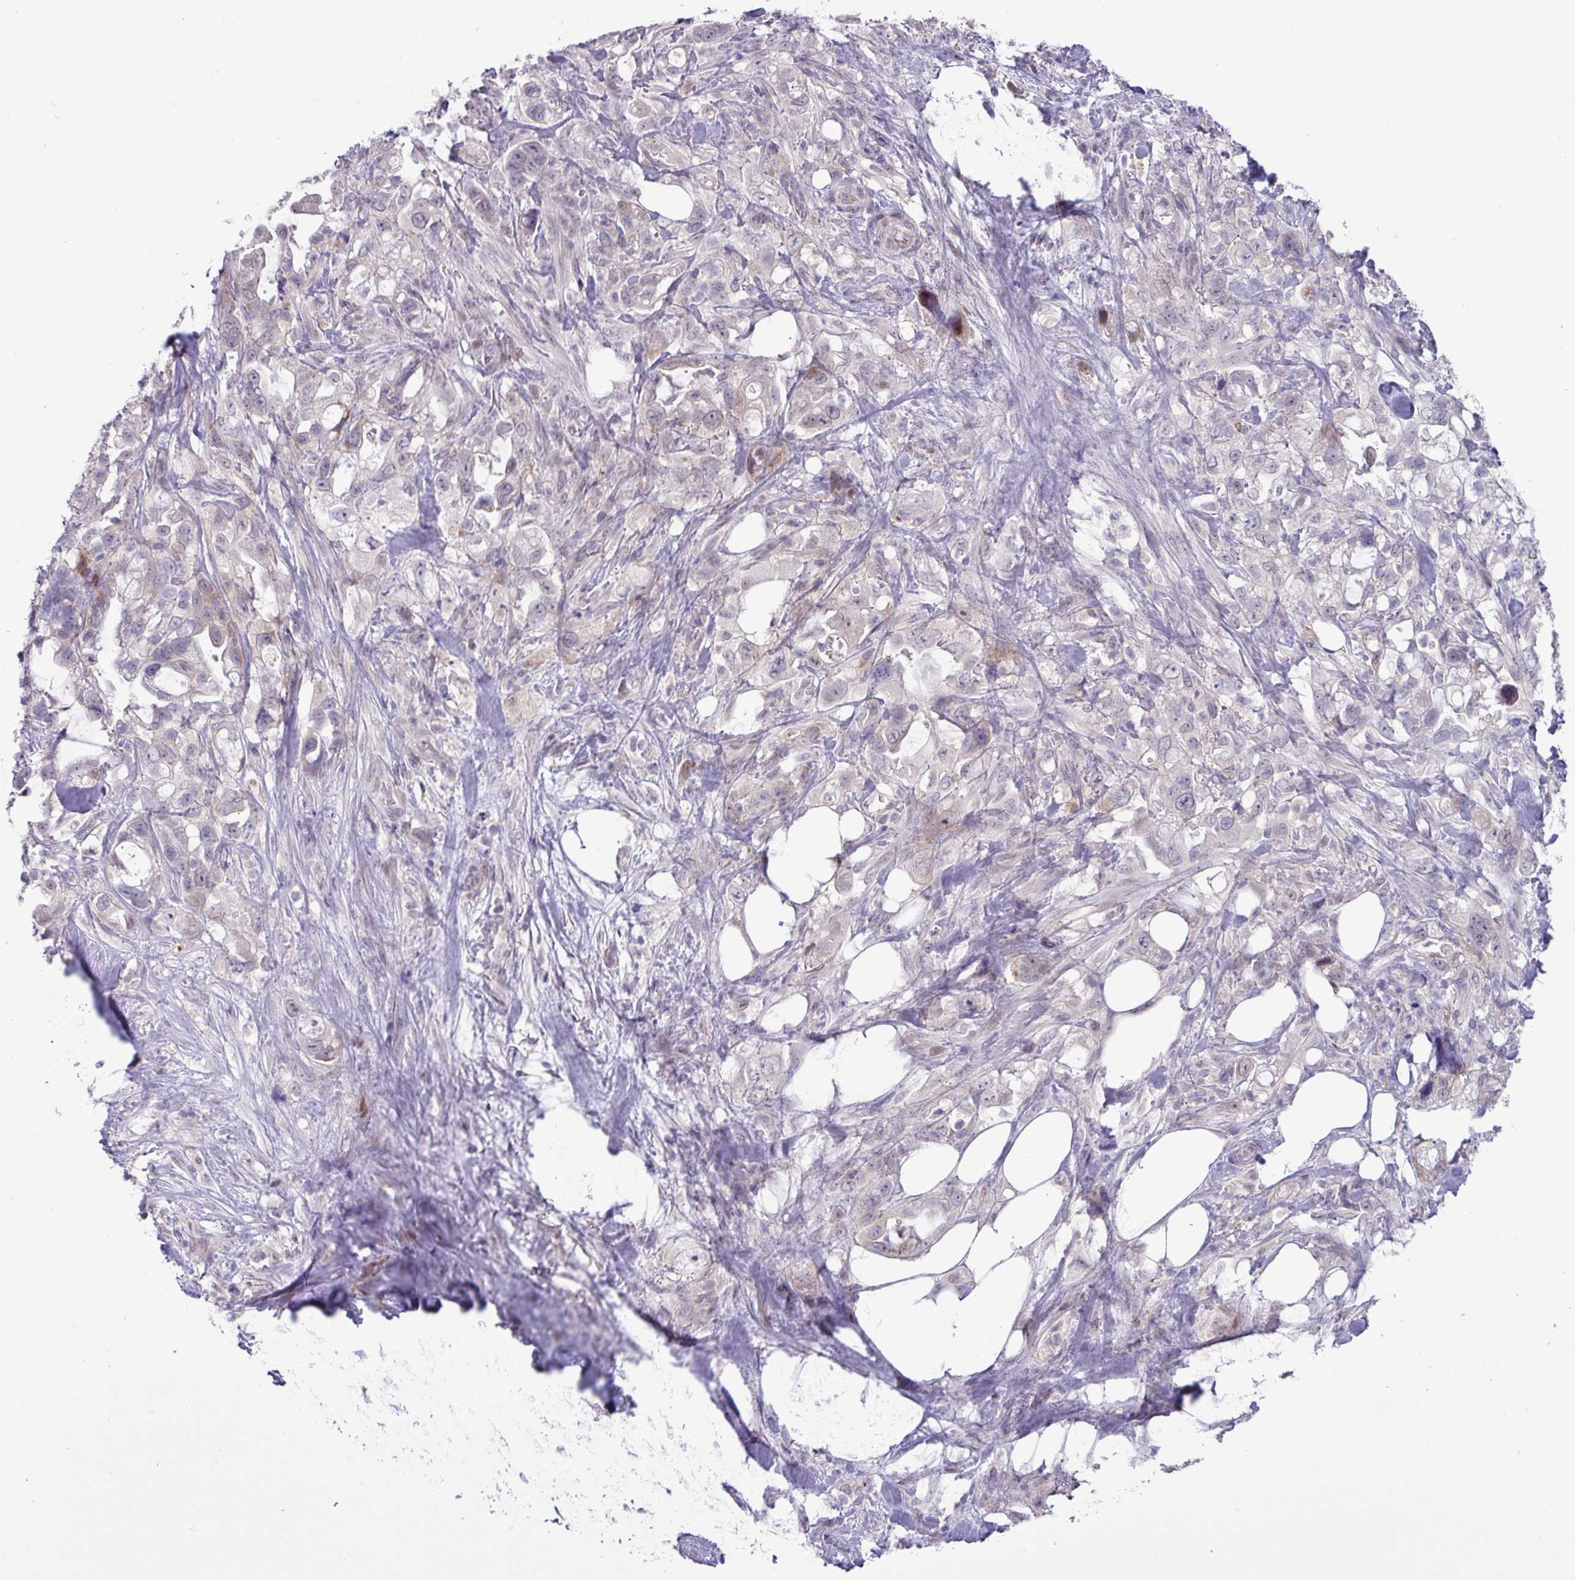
{"staining": {"intensity": "negative", "quantity": "none", "location": "none"}, "tissue": "pancreatic cancer", "cell_type": "Tumor cells", "image_type": "cancer", "snomed": [{"axis": "morphology", "description": "Adenocarcinoma, NOS"}, {"axis": "topography", "description": "Pancreas"}], "caption": "Photomicrograph shows no protein expression in tumor cells of pancreatic adenocarcinoma tissue. The staining is performed using DAB (3,3'-diaminobenzidine) brown chromogen with nuclei counter-stained in using hematoxylin.", "gene": "RIPPLY1", "patient": {"sex": "female", "age": 61}}